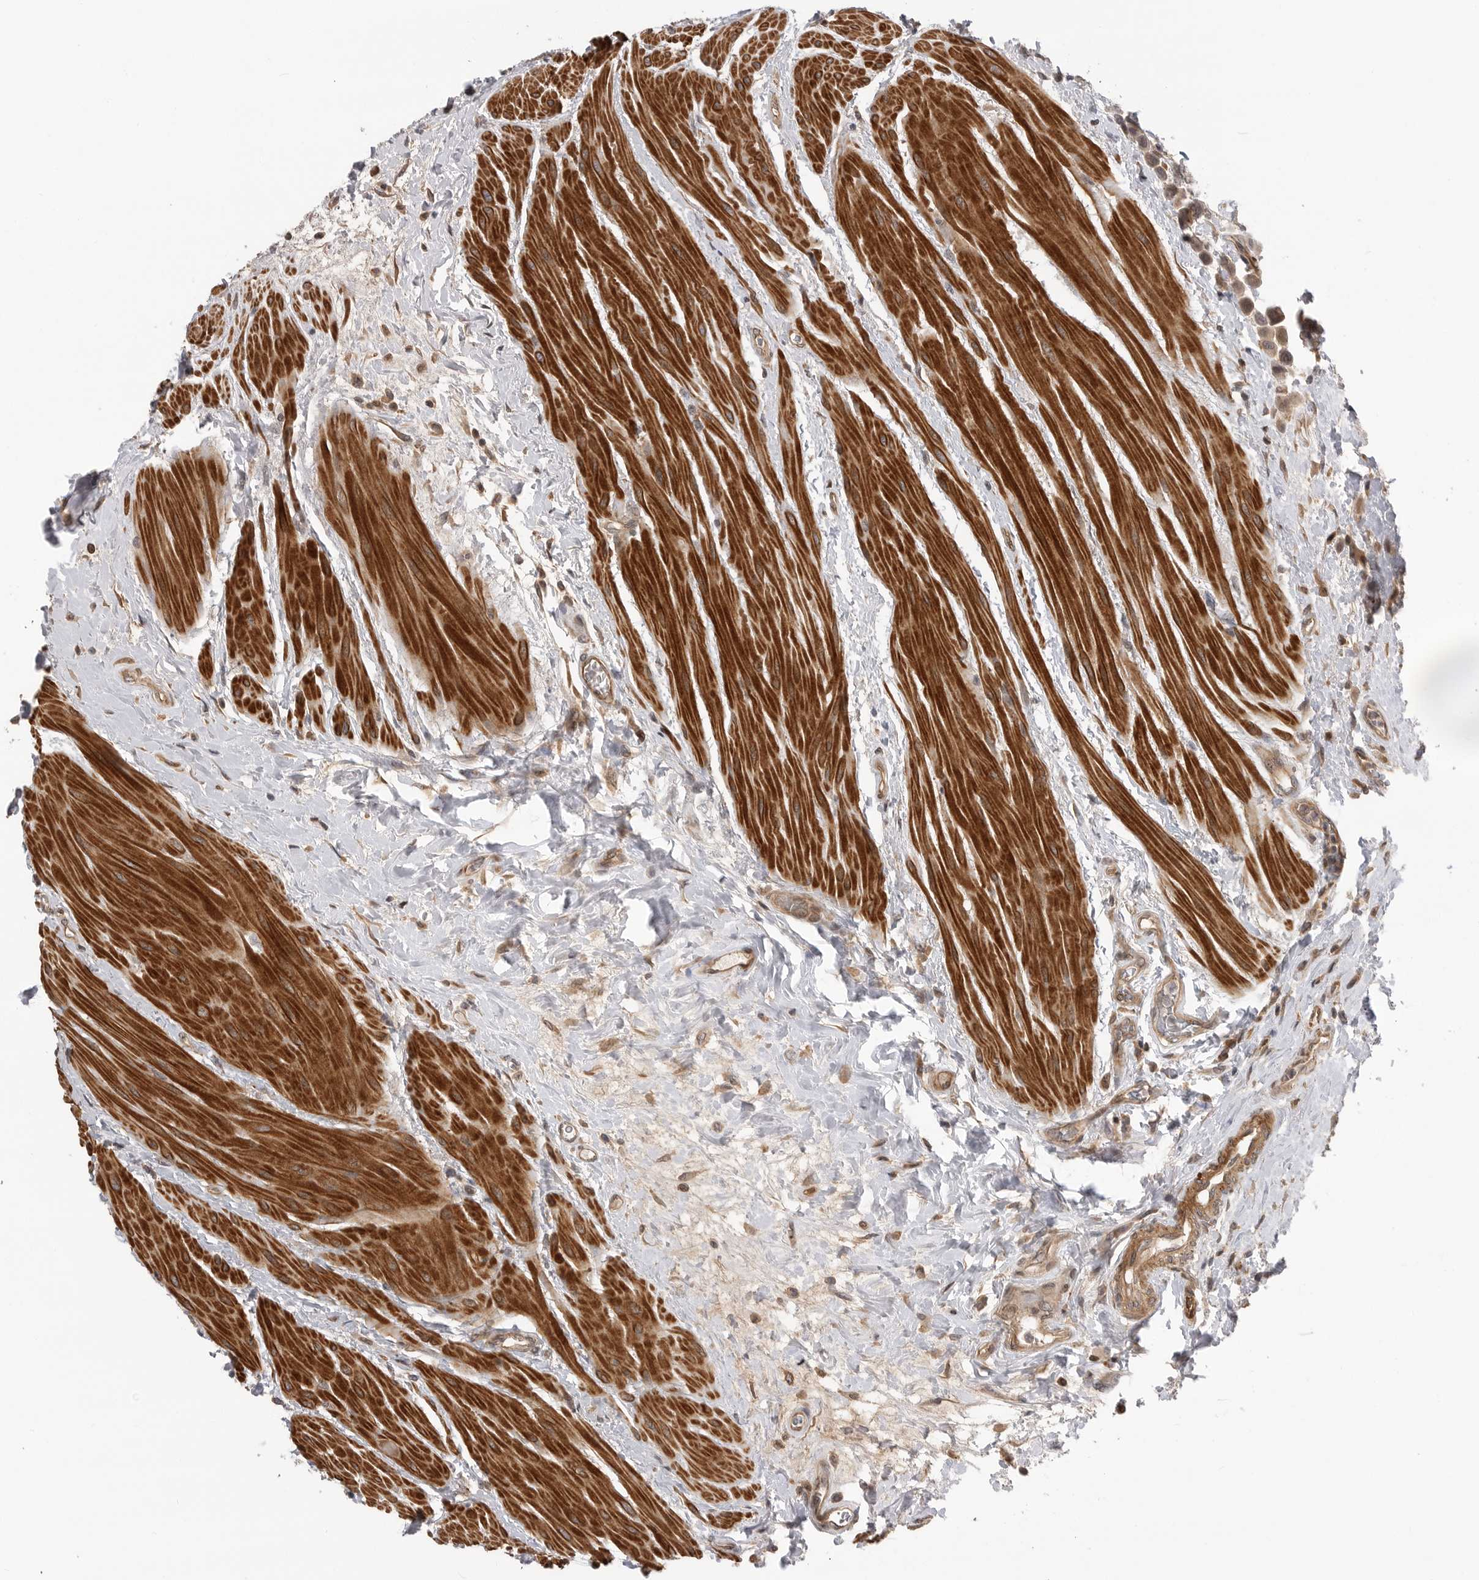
{"staining": {"intensity": "weak", "quantity": ">75%", "location": "cytoplasmic/membranous"}, "tissue": "urothelial cancer", "cell_type": "Tumor cells", "image_type": "cancer", "snomed": [{"axis": "morphology", "description": "Urothelial carcinoma, High grade"}, {"axis": "topography", "description": "Urinary bladder"}], "caption": "DAB immunohistochemical staining of human urothelial cancer exhibits weak cytoplasmic/membranous protein staining in about >75% of tumor cells.", "gene": "TRIM56", "patient": {"sex": "male", "age": 50}}